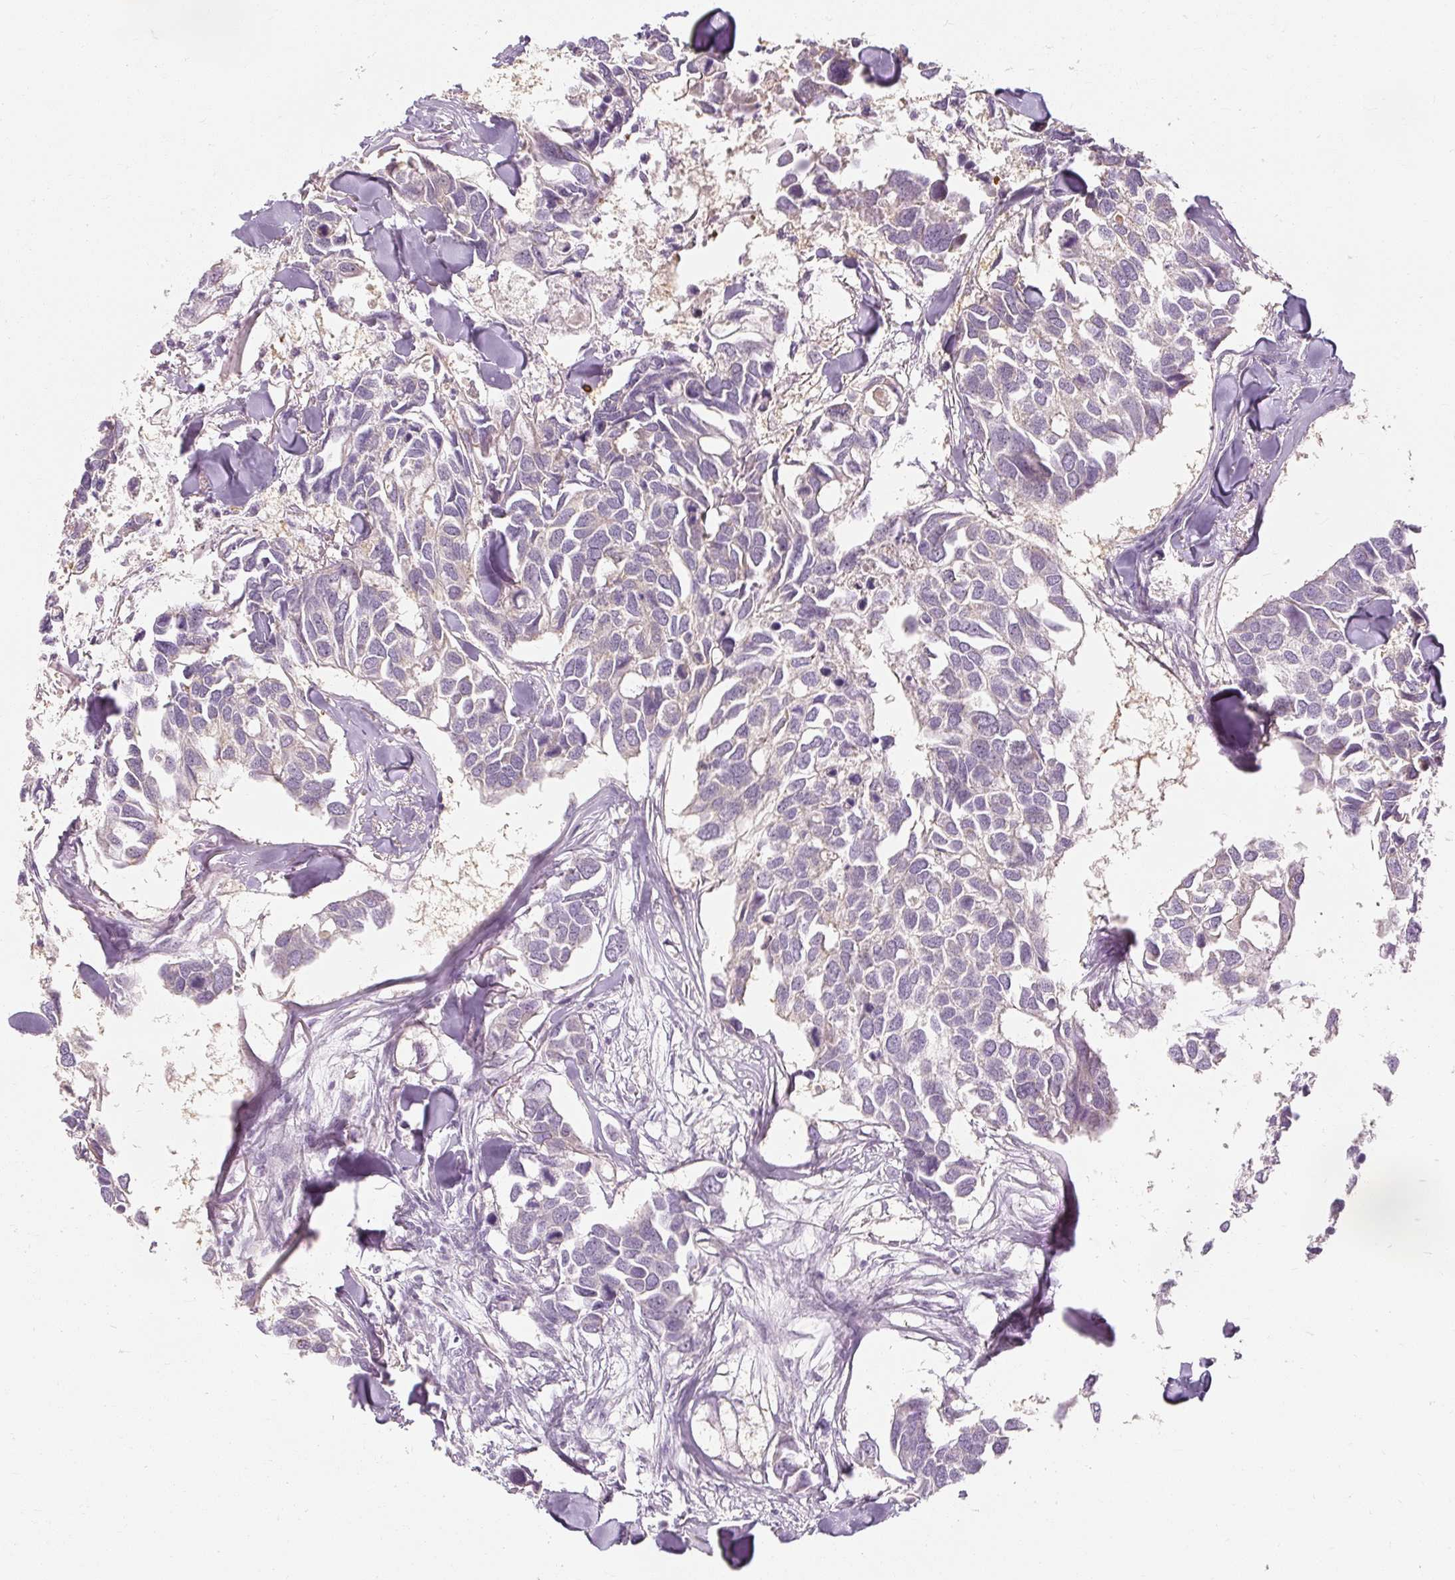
{"staining": {"intensity": "negative", "quantity": "none", "location": "none"}, "tissue": "breast cancer", "cell_type": "Tumor cells", "image_type": "cancer", "snomed": [{"axis": "morphology", "description": "Duct carcinoma"}, {"axis": "topography", "description": "Breast"}], "caption": "Infiltrating ductal carcinoma (breast) was stained to show a protein in brown. There is no significant staining in tumor cells.", "gene": "CAPN3", "patient": {"sex": "female", "age": 83}}